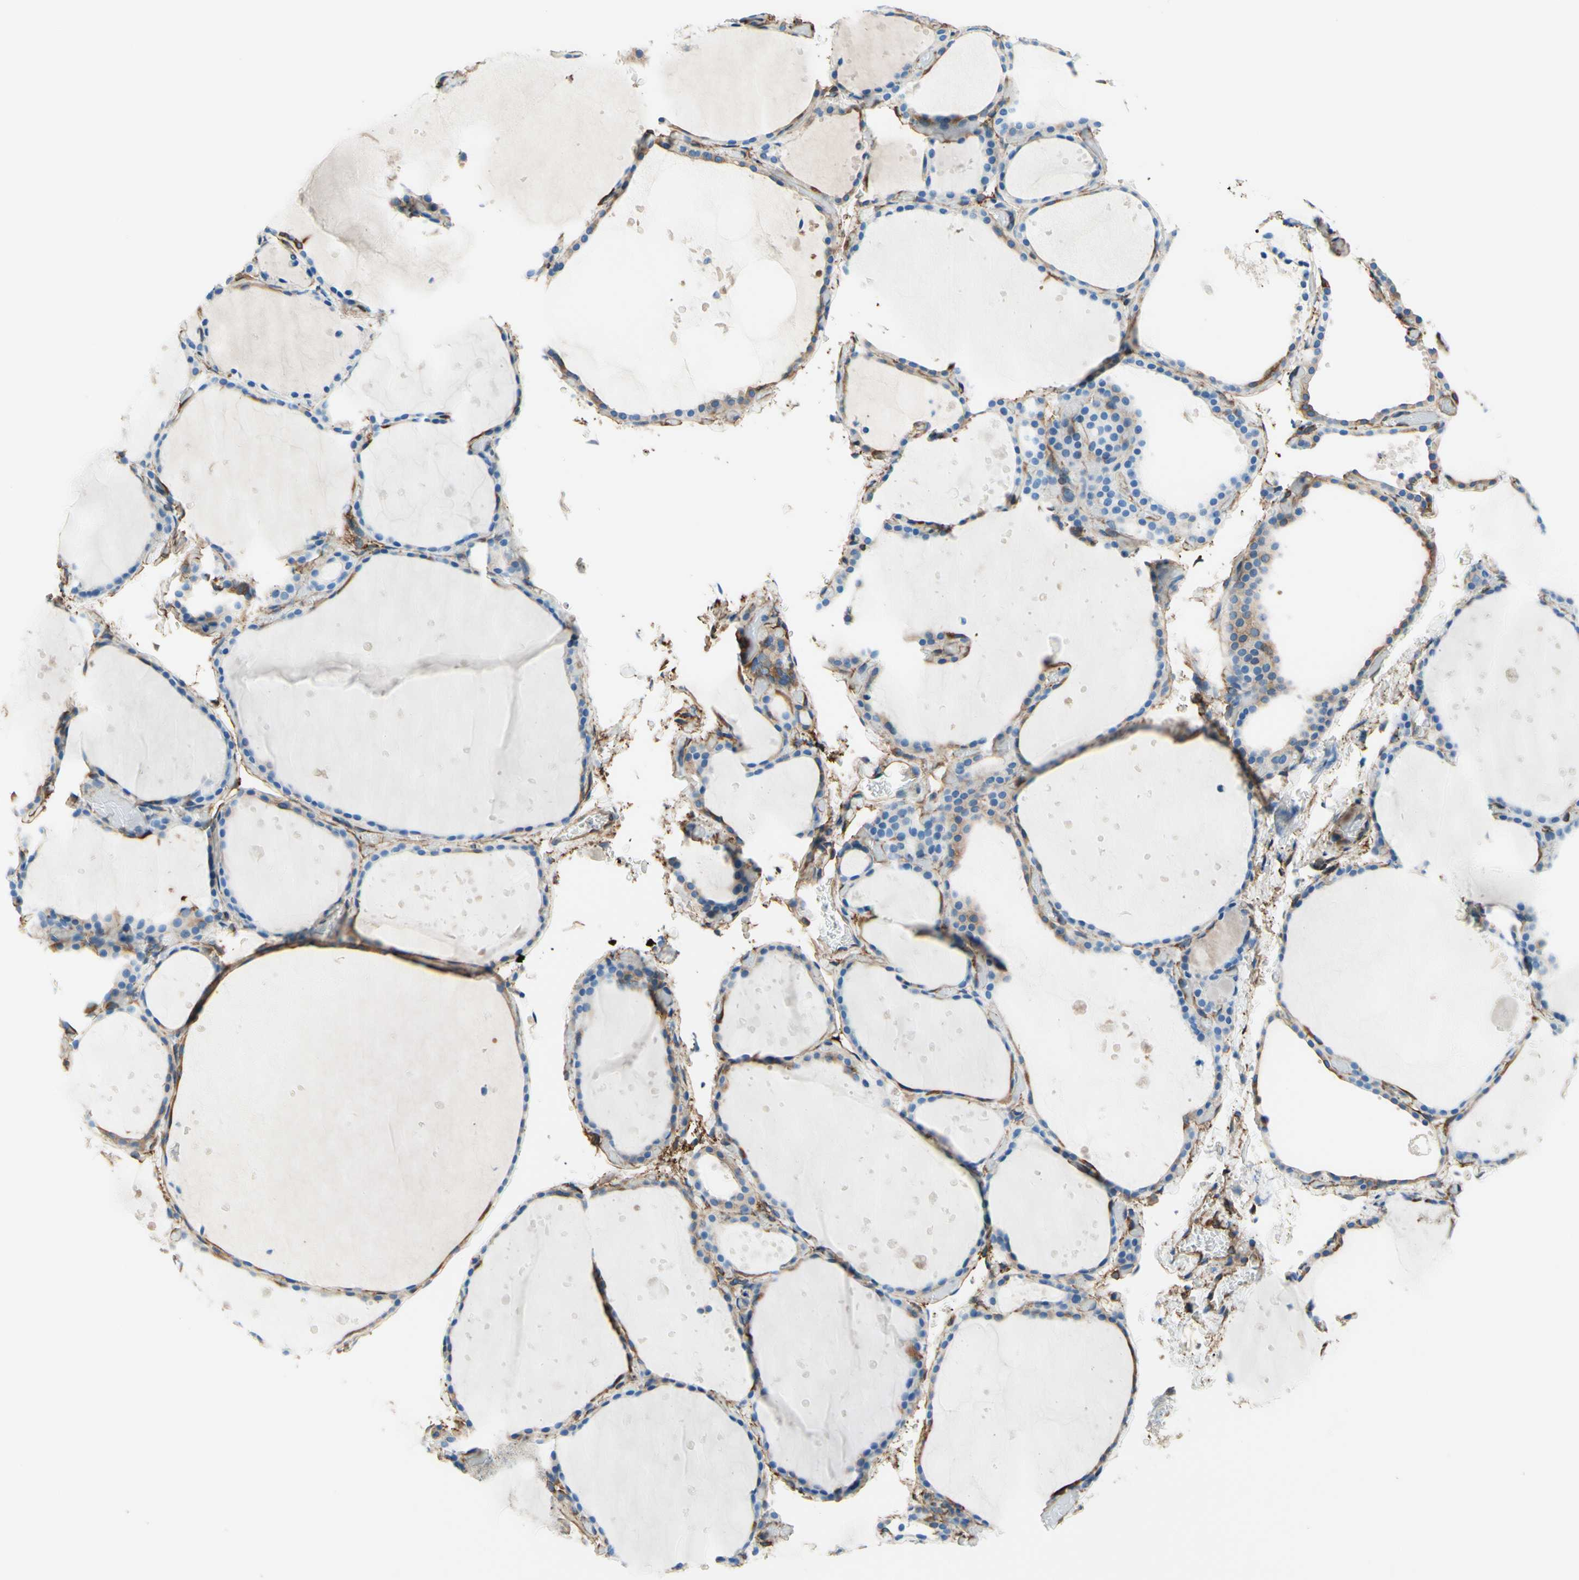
{"staining": {"intensity": "negative", "quantity": "none", "location": "none"}, "tissue": "thyroid gland", "cell_type": "Glandular cells", "image_type": "normal", "snomed": [{"axis": "morphology", "description": "Normal tissue, NOS"}, {"axis": "topography", "description": "Thyroid gland"}], "caption": "An IHC micrograph of benign thyroid gland is shown. There is no staining in glandular cells of thyroid gland.", "gene": "DPYSL3", "patient": {"sex": "female", "age": 44}}